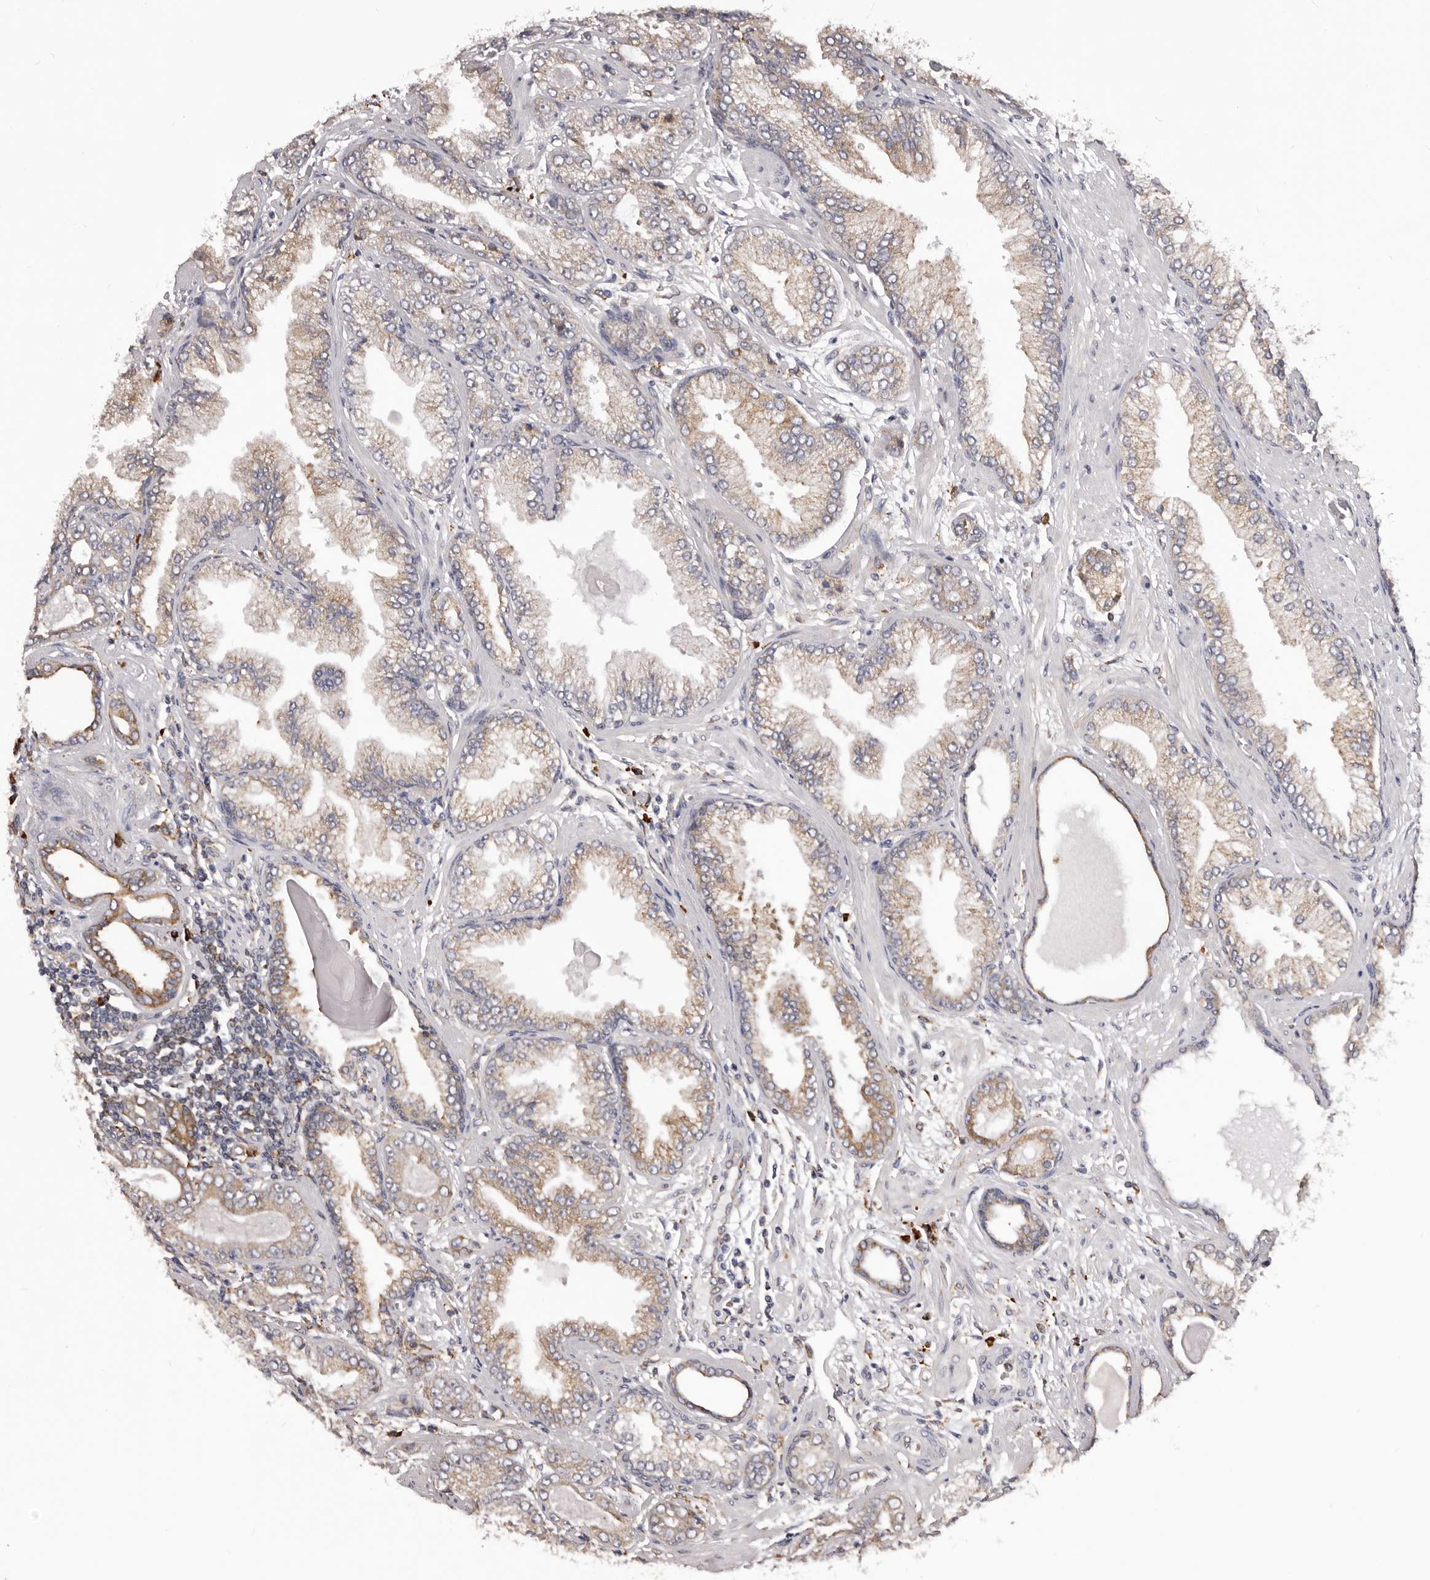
{"staining": {"intensity": "moderate", "quantity": "25%-75%", "location": "cytoplasmic/membranous"}, "tissue": "prostate cancer", "cell_type": "Tumor cells", "image_type": "cancer", "snomed": [{"axis": "morphology", "description": "Adenocarcinoma, High grade"}, {"axis": "topography", "description": "Prostate"}], "caption": "This histopathology image demonstrates immunohistochemistry staining of human prostate high-grade adenocarcinoma, with medium moderate cytoplasmic/membranous expression in about 25%-75% of tumor cells.", "gene": "QRSL1", "patient": {"sex": "male", "age": 71}}